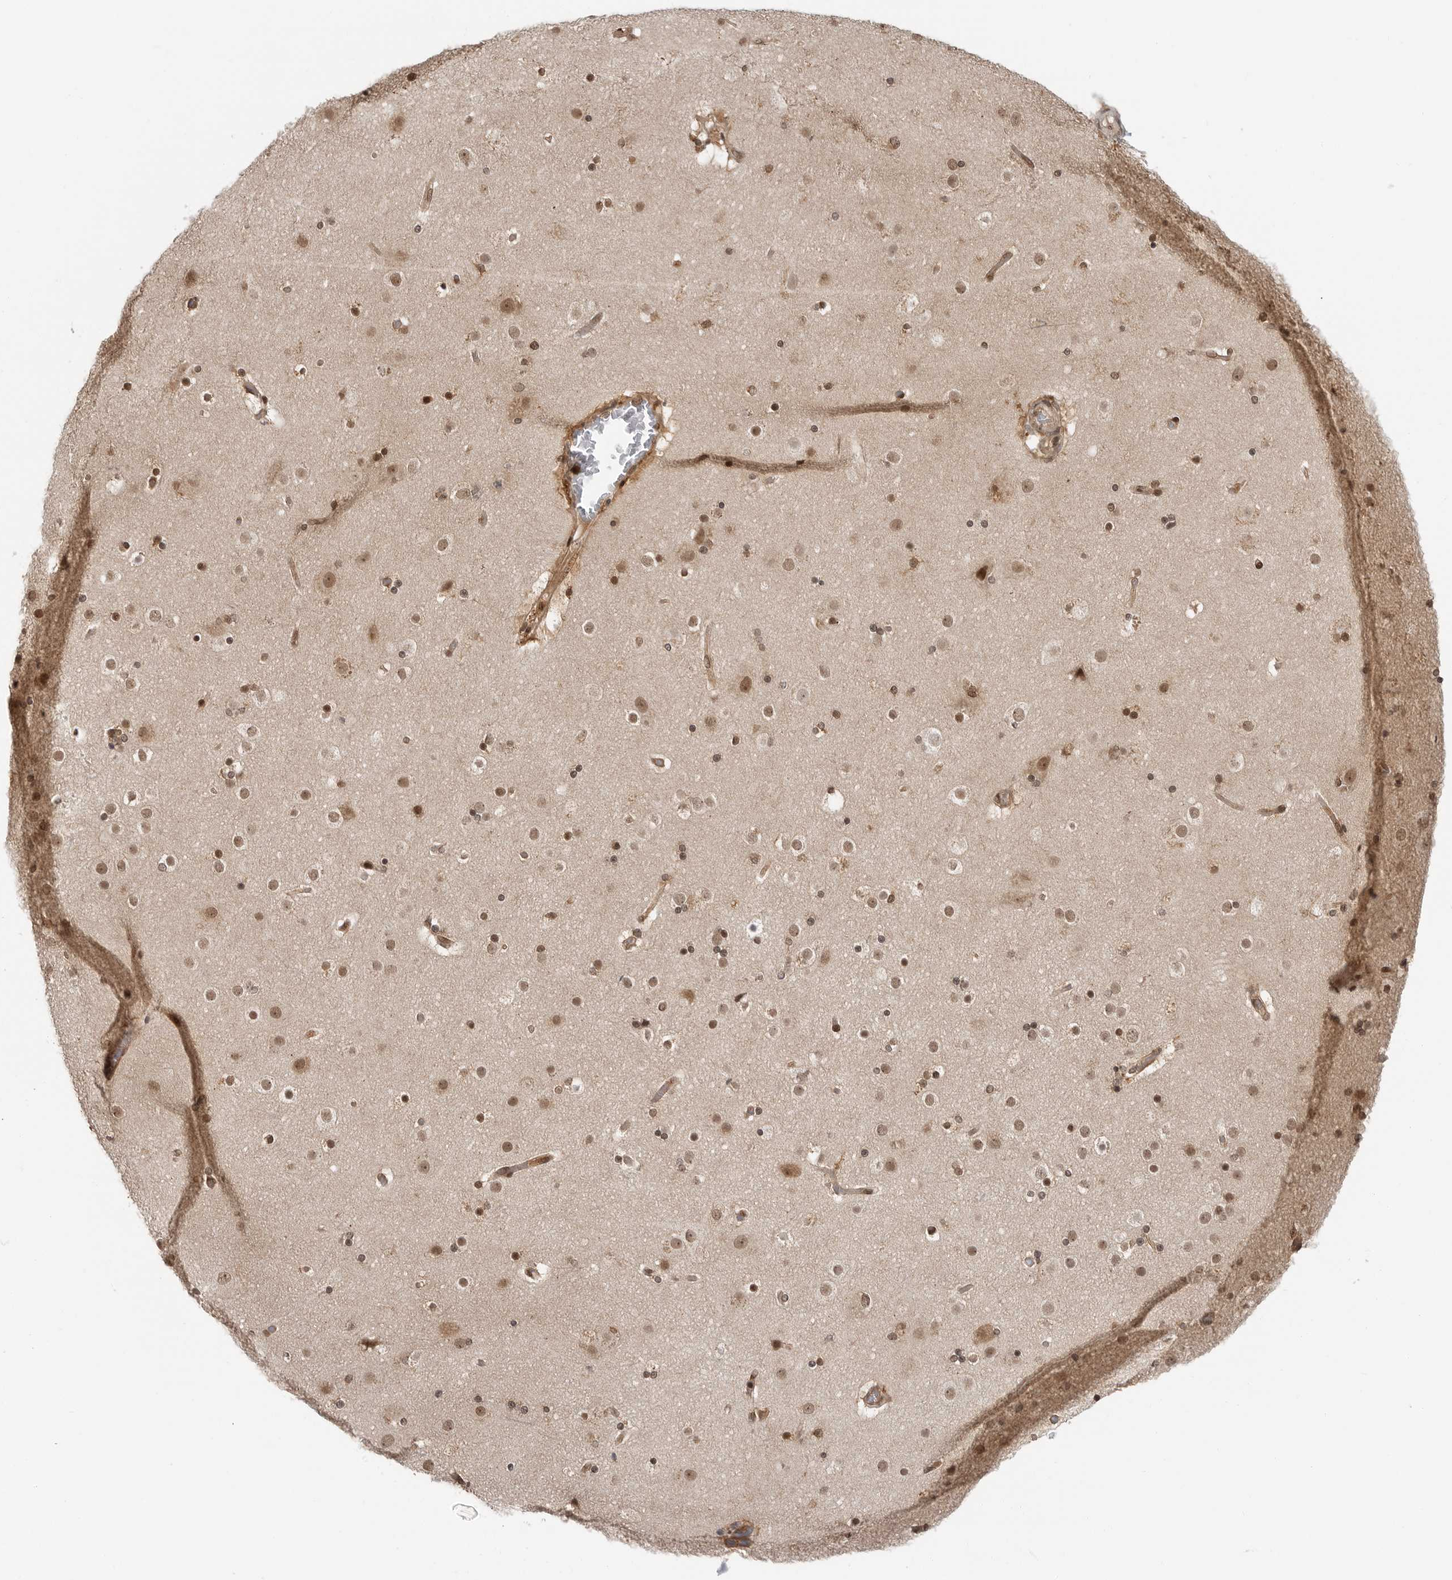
{"staining": {"intensity": "moderate", "quantity": ">75%", "location": "cytoplasmic/membranous,nuclear"}, "tissue": "cerebral cortex", "cell_type": "Endothelial cells", "image_type": "normal", "snomed": [{"axis": "morphology", "description": "Normal tissue, NOS"}, {"axis": "topography", "description": "Cerebral cortex"}], "caption": "Immunohistochemistry (IHC) of benign human cerebral cortex reveals medium levels of moderate cytoplasmic/membranous,nuclear staining in approximately >75% of endothelial cells.", "gene": "SZRD1", "patient": {"sex": "male", "age": 57}}